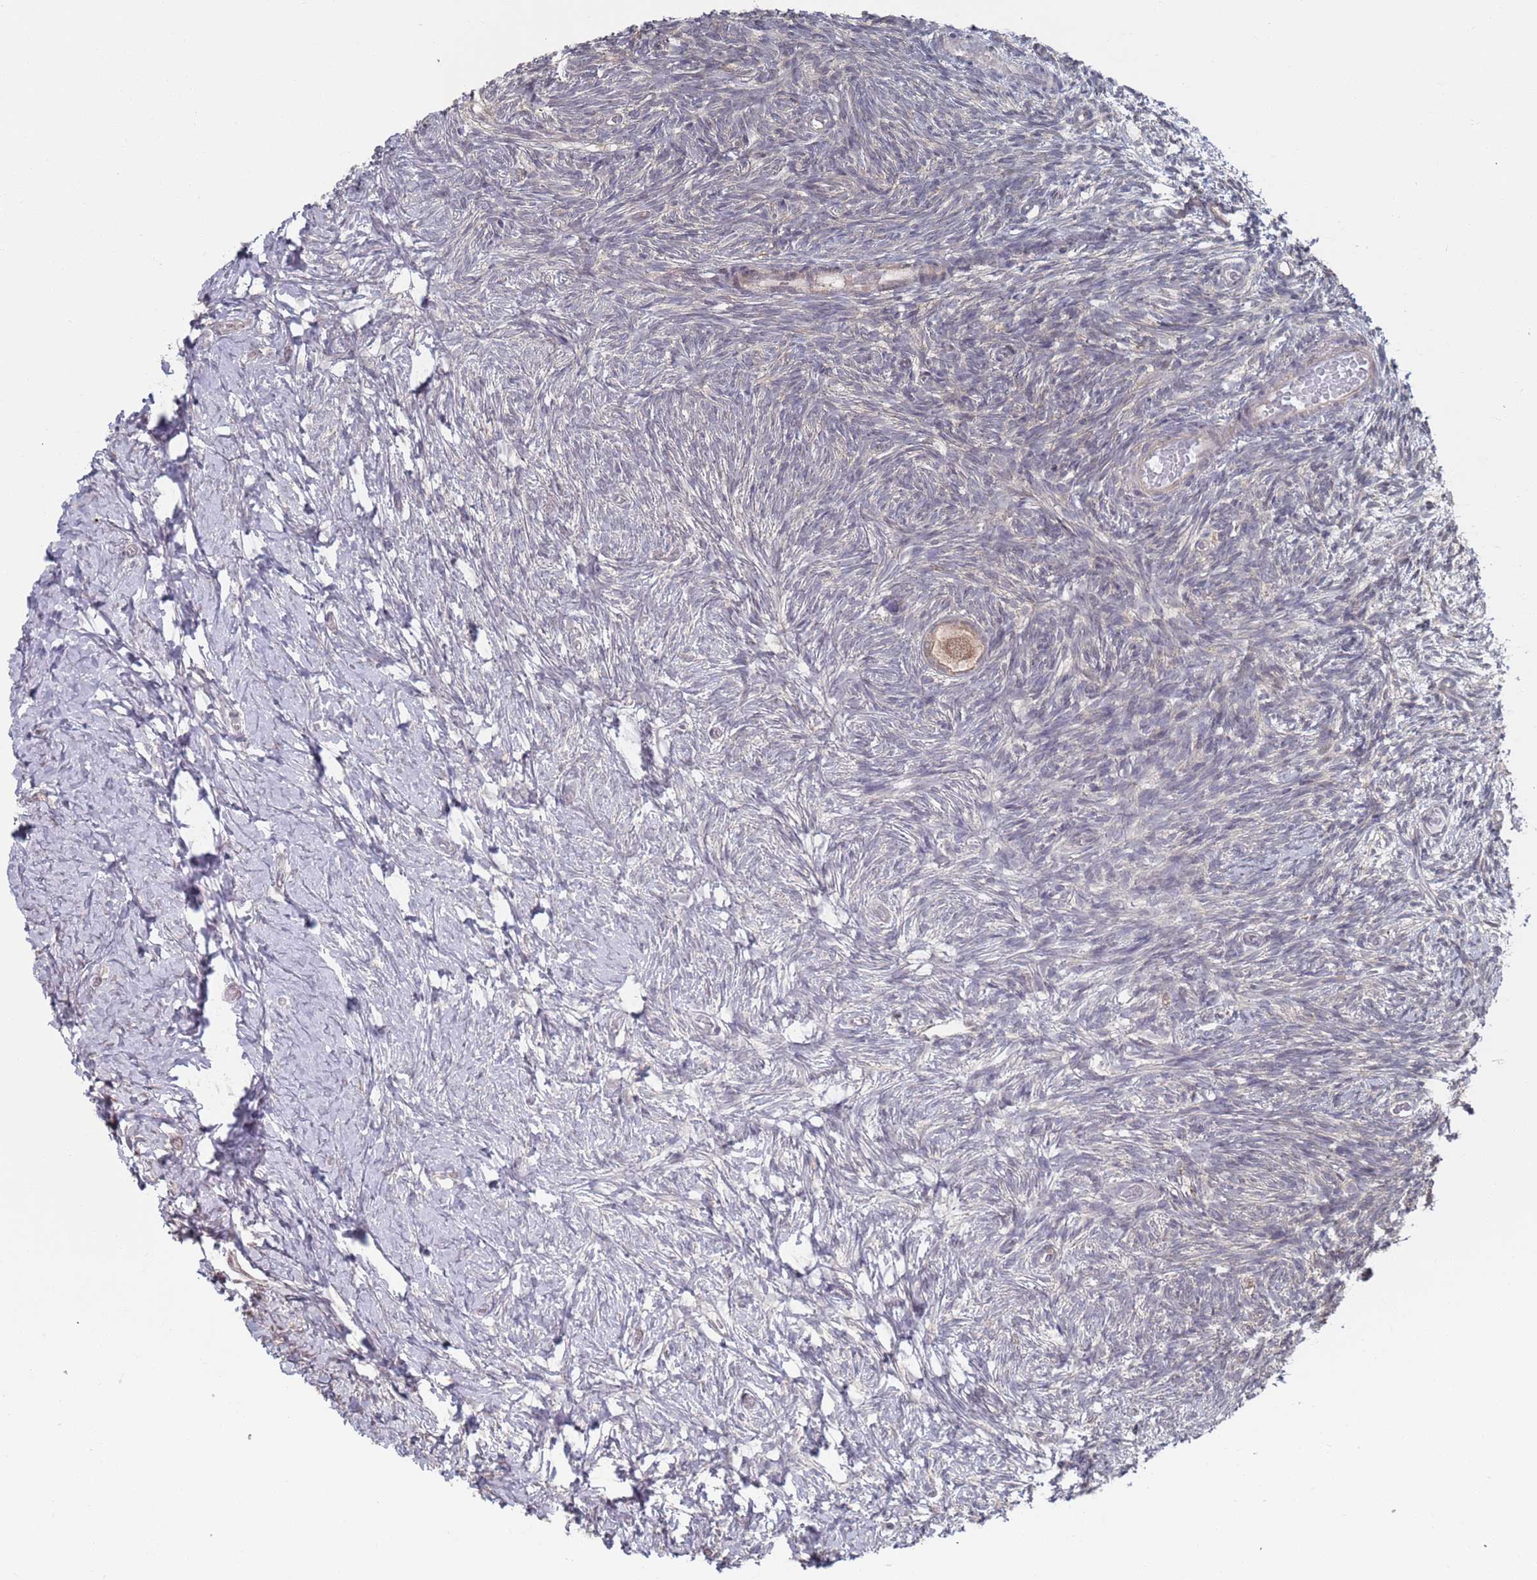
{"staining": {"intensity": "moderate", "quantity": ">75%", "location": "cytoplasmic/membranous"}, "tissue": "ovary", "cell_type": "Follicle cells", "image_type": "normal", "snomed": [{"axis": "morphology", "description": "Normal tissue, NOS"}, {"axis": "topography", "description": "Ovary"}], "caption": "IHC histopathology image of normal ovary: human ovary stained using immunohistochemistry displays medium levels of moderate protein expression localized specifically in the cytoplasmic/membranous of follicle cells, appearing as a cytoplasmic/membranous brown color.", "gene": "DGKD", "patient": {"sex": "female", "age": 39}}